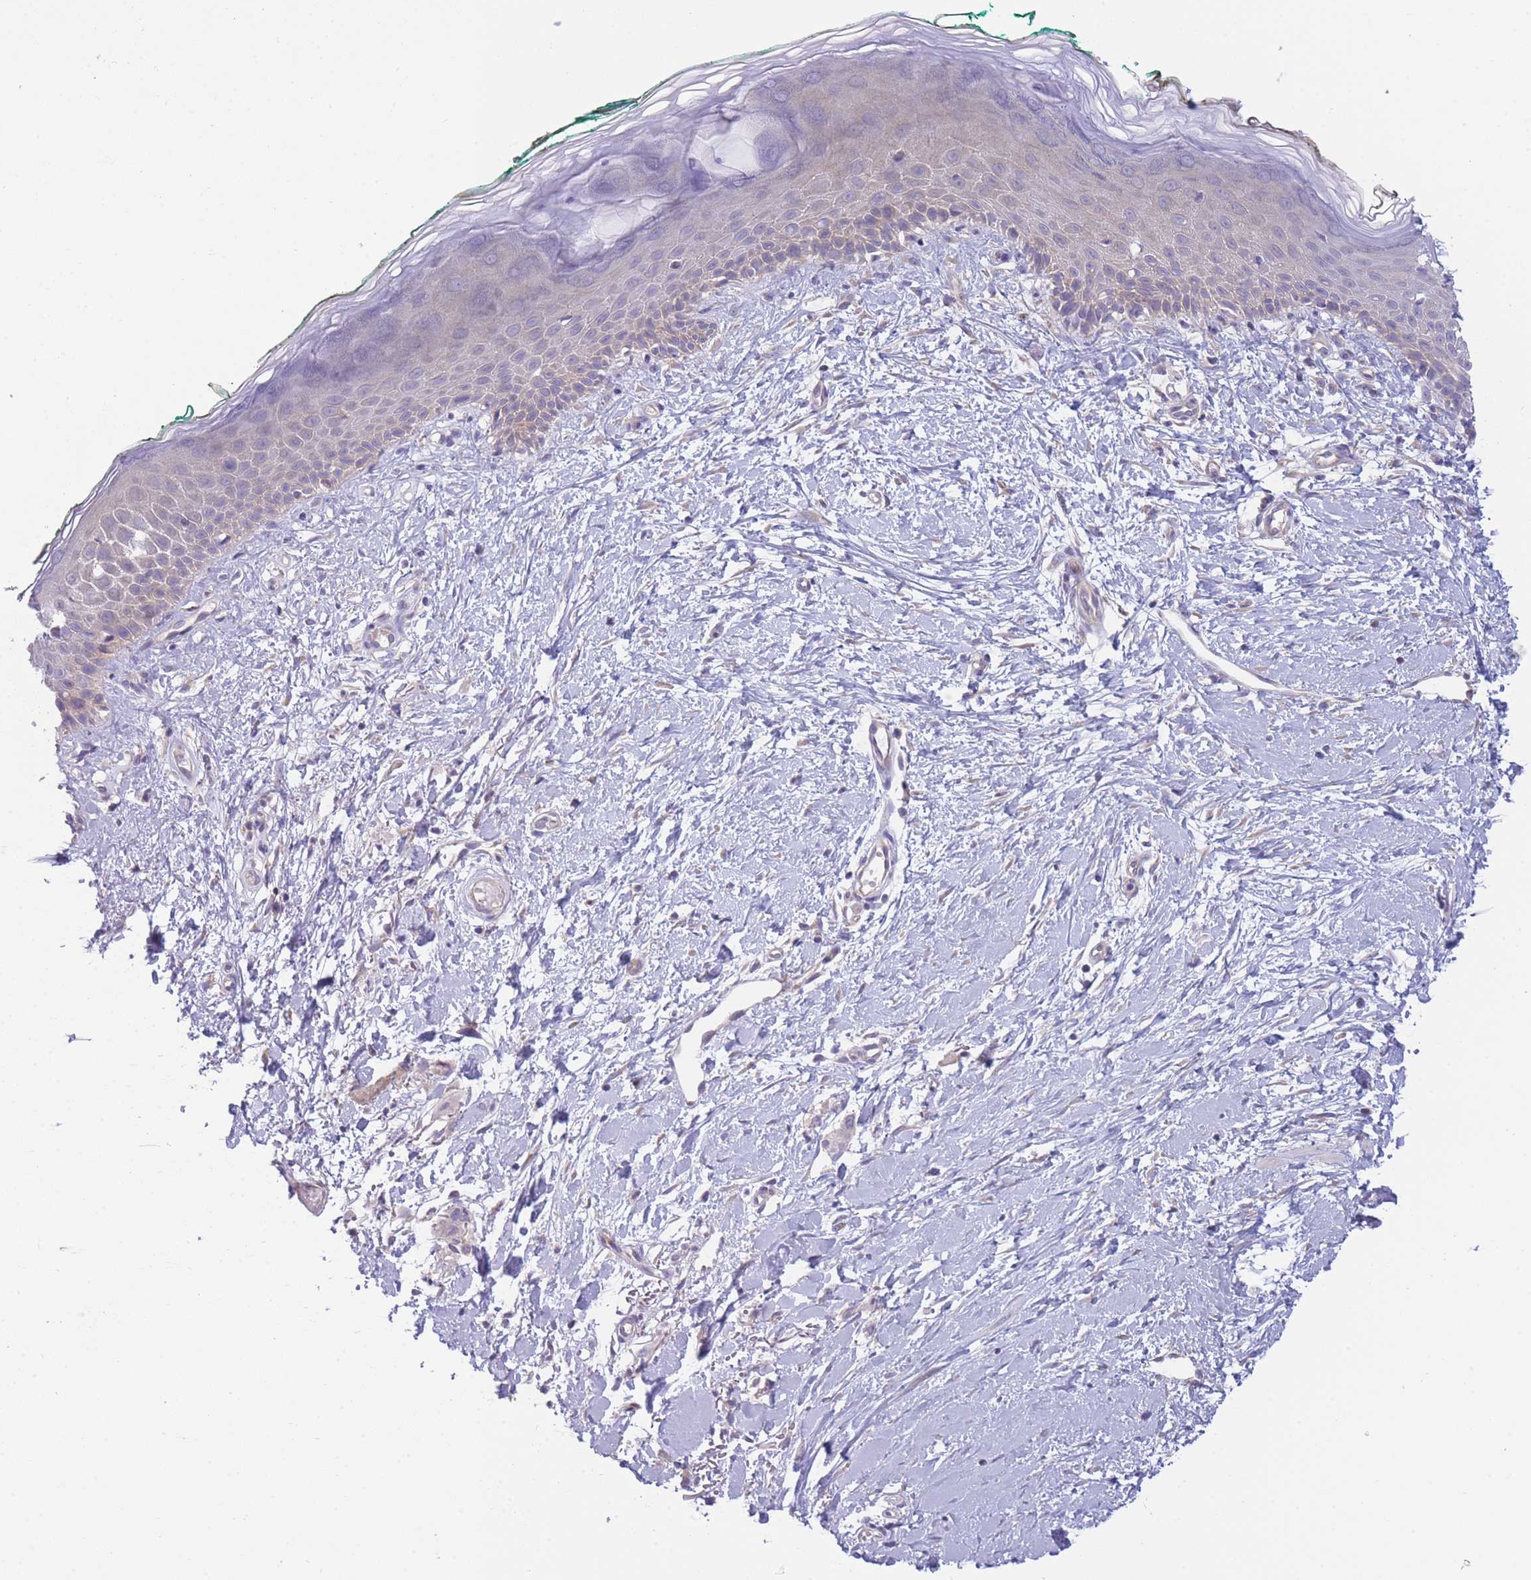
{"staining": {"intensity": "negative", "quantity": "none", "location": "none"}, "tissue": "skin", "cell_type": "Fibroblasts", "image_type": "normal", "snomed": [{"axis": "morphology", "description": "Normal tissue, NOS"}, {"axis": "morphology", "description": "Malignant melanoma, NOS"}, {"axis": "topography", "description": "Skin"}], "caption": "This is a histopathology image of immunohistochemistry (IHC) staining of benign skin, which shows no positivity in fibroblasts.", "gene": "PFDN6", "patient": {"sex": "male", "age": 62}}